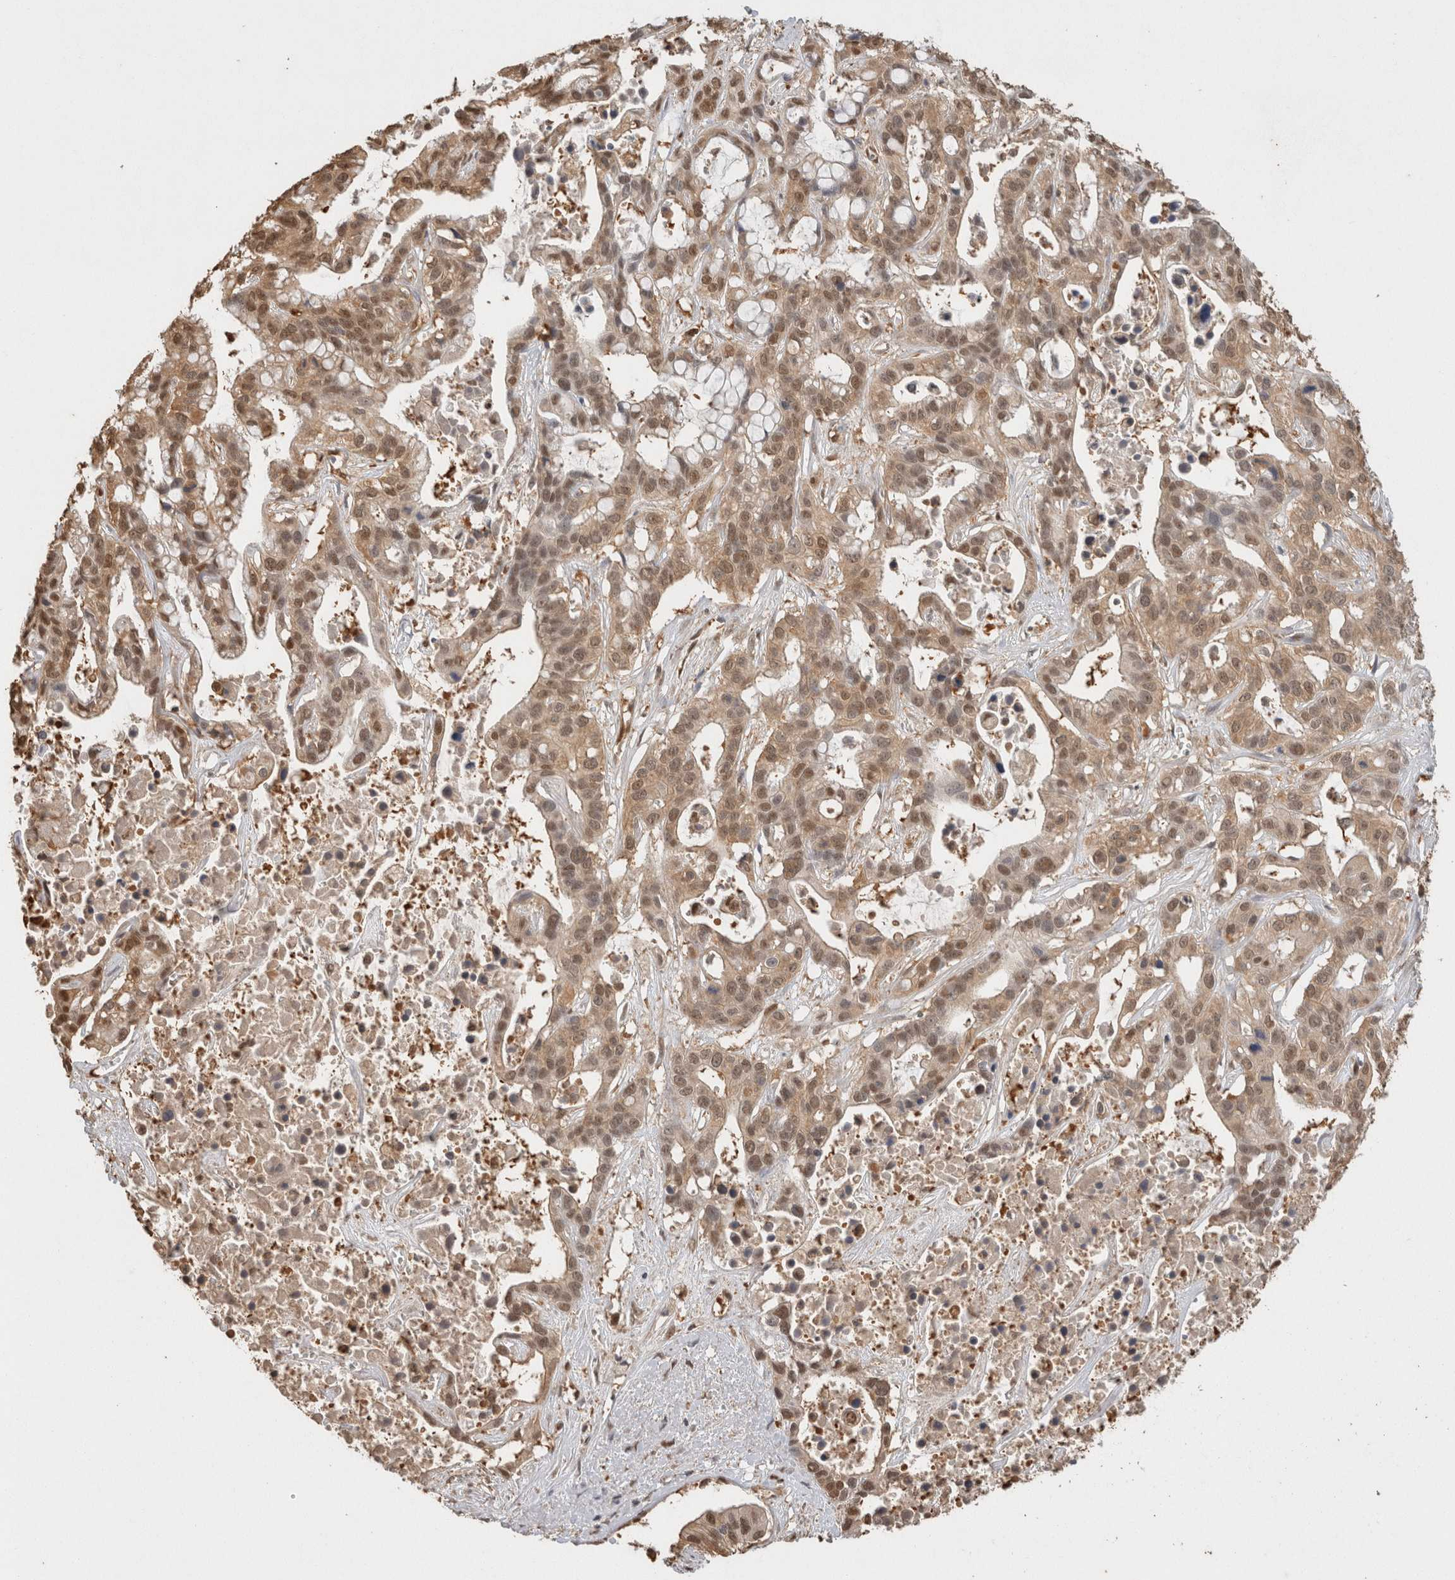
{"staining": {"intensity": "moderate", "quantity": ">75%", "location": "cytoplasmic/membranous,nuclear"}, "tissue": "liver cancer", "cell_type": "Tumor cells", "image_type": "cancer", "snomed": [{"axis": "morphology", "description": "Cholangiocarcinoma"}, {"axis": "topography", "description": "Liver"}], "caption": "Moderate cytoplasmic/membranous and nuclear positivity is appreciated in approximately >75% of tumor cells in liver cholangiocarcinoma.", "gene": "YWHAH", "patient": {"sex": "female", "age": 65}}